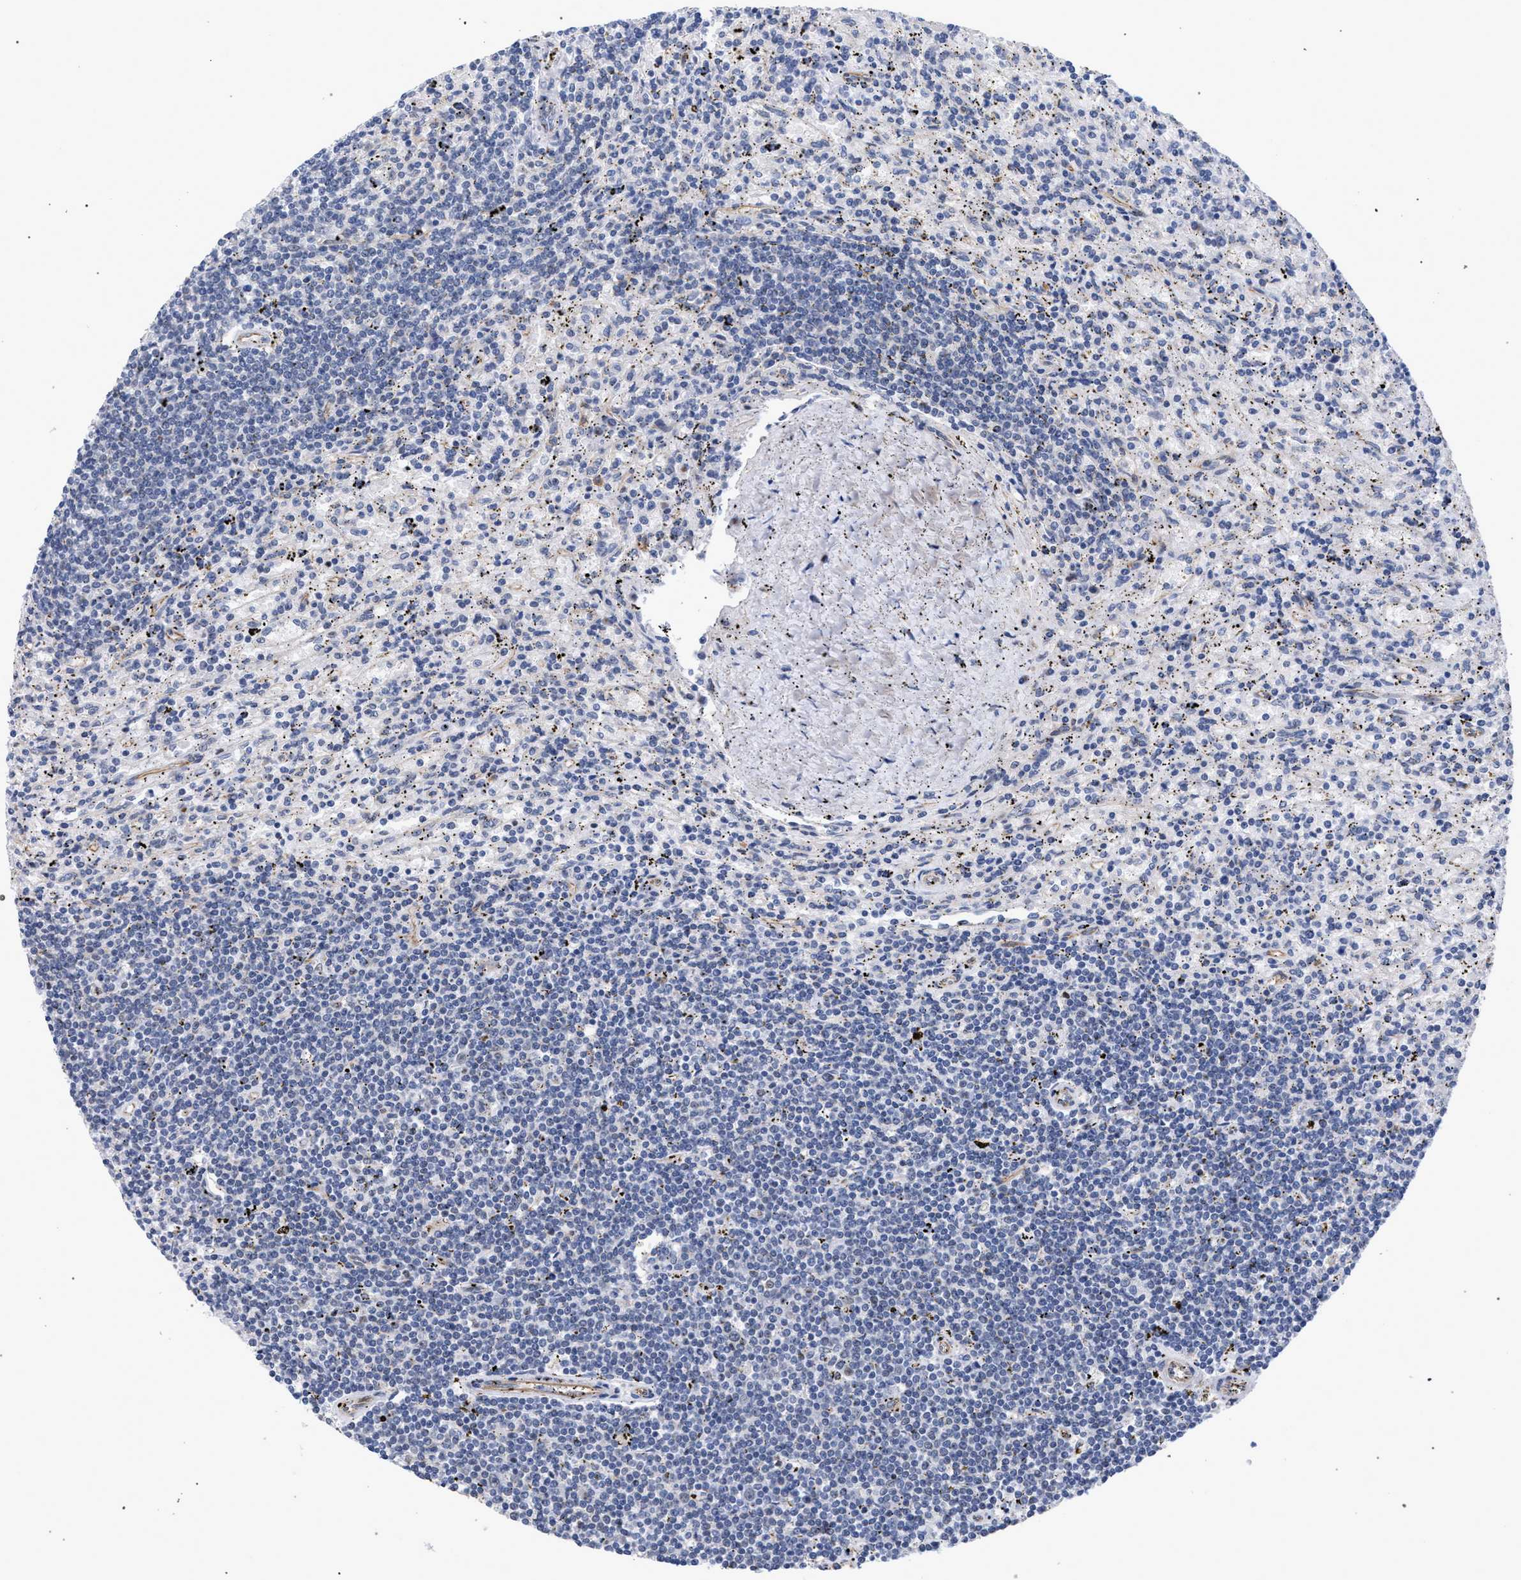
{"staining": {"intensity": "negative", "quantity": "none", "location": "none"}, "tissue": "lymphoma", "cell_type": "Tumor cells", "image_type": "cancer", "snomed": [{"axis": "morphology", "description": "Malignant lymphoma, non-Hodgkin's type, Low grade"}, {"axis": "topography", "description": "Spleen"}], "caption": "Immunohistochemistry of human lymphoma demonstrates no staining in tumor cells.", "gene": "GOLGA2", "patient": {"sex": "male", "age": 76}}